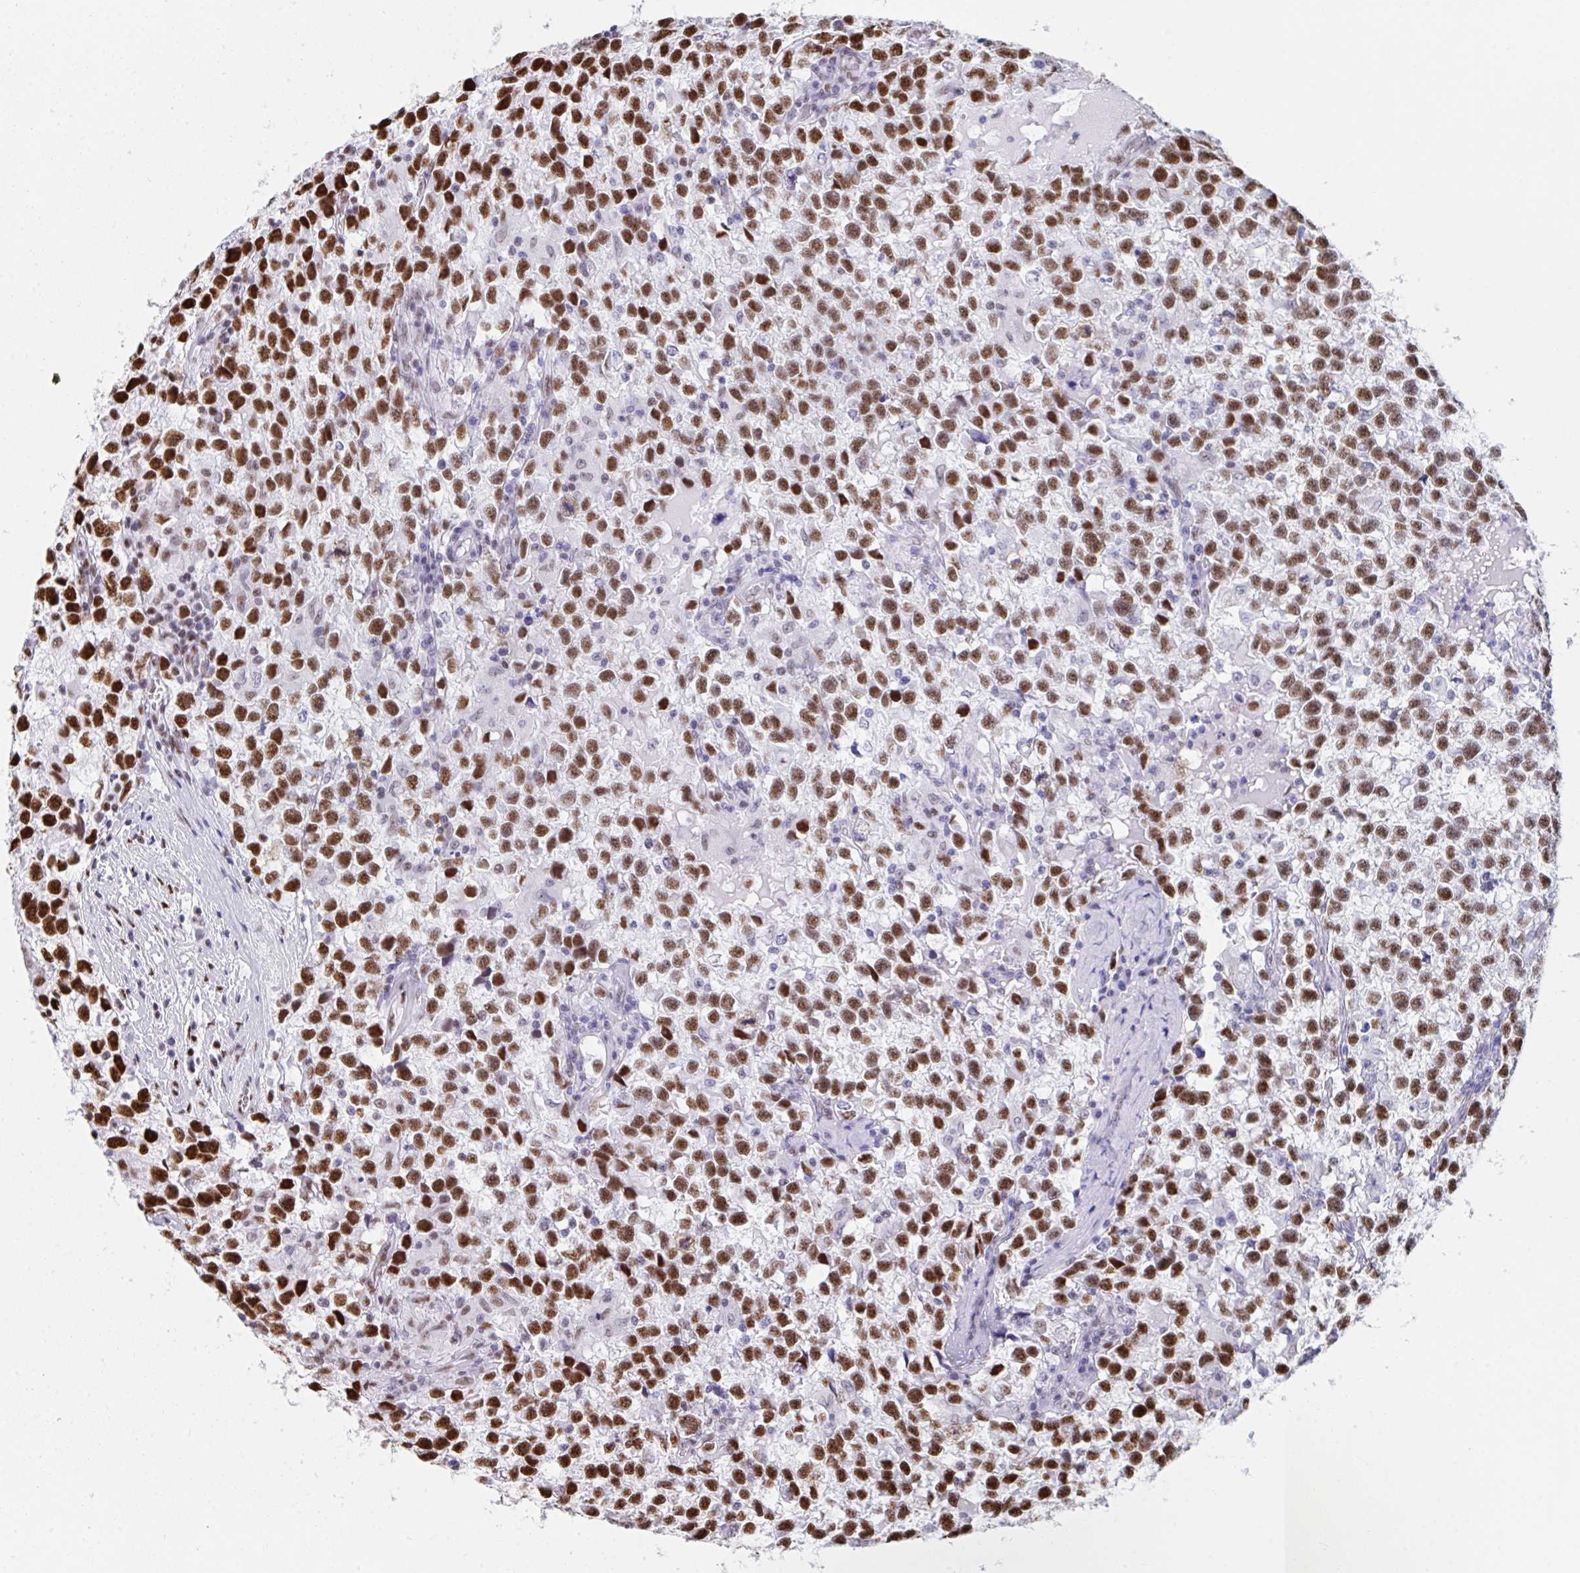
{"staining": {"intensity": "strong", "quantity": ">75%", "location": "nuclear"}, "tissue": "testis cancer", "cell_type": "Tumor cells", "image_type": "cancer", "snomed": [{"axis": "morphology", "description": "Seminoma, NOS"}, {"axis": "topography", "description": "Testis"}], "caption": "Immunohistochemical staining of human testis seminoma displays high levels of strong nuclear protein positivity in approximately >75% of tumor cells.", "gene": "IKZF2", "patient": {"sex": "male", "age": 31}}